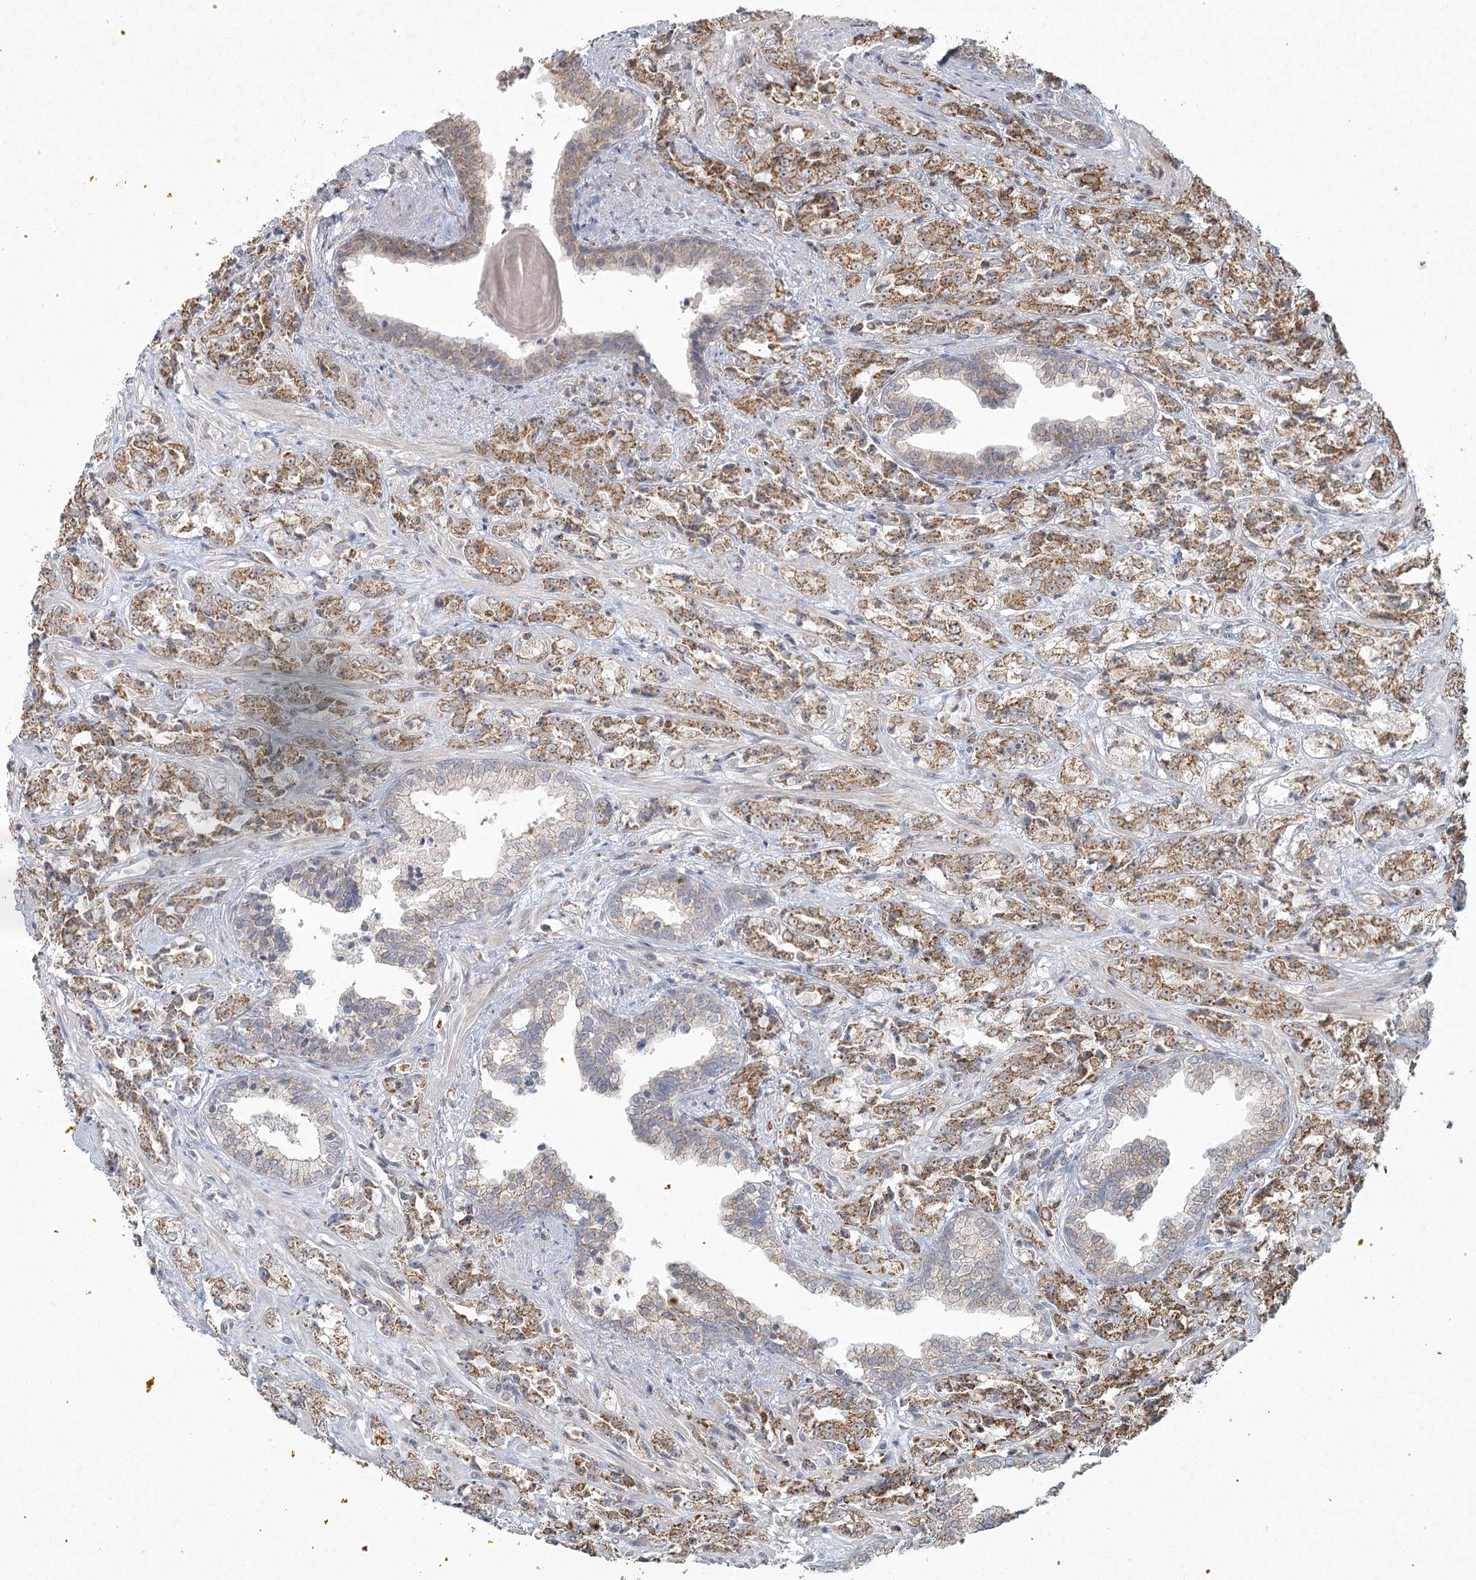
{"staining": {"intensity": "moderate", "quantity": ">75%", "location": "cytoplasmic/membranous"}, "tissue": "prostate cancer", "cell_type": "Tumor cells", "image_type": "cancer", "snomed": [{"axis": "morphology", "description": "Adenocarcinoma, High grade"}, {"axis": "topography", "description": "Prostate"}], "caption": "DAB (3,3'-diaminobenzidine) immunohistochemical staining of human high-grade adenocarcinoma (prostate) displays moderate cytoplasmic/membranous protein positivity in approximately >75% of tumor cells. The staining was performed using DAB to visualize the protein expression in brown, while the nuclei were stained in blue with hematoxylin (Magnification: 20x).", "gene": "LACTB", "patient": {"sex": "male", "age": 71}}